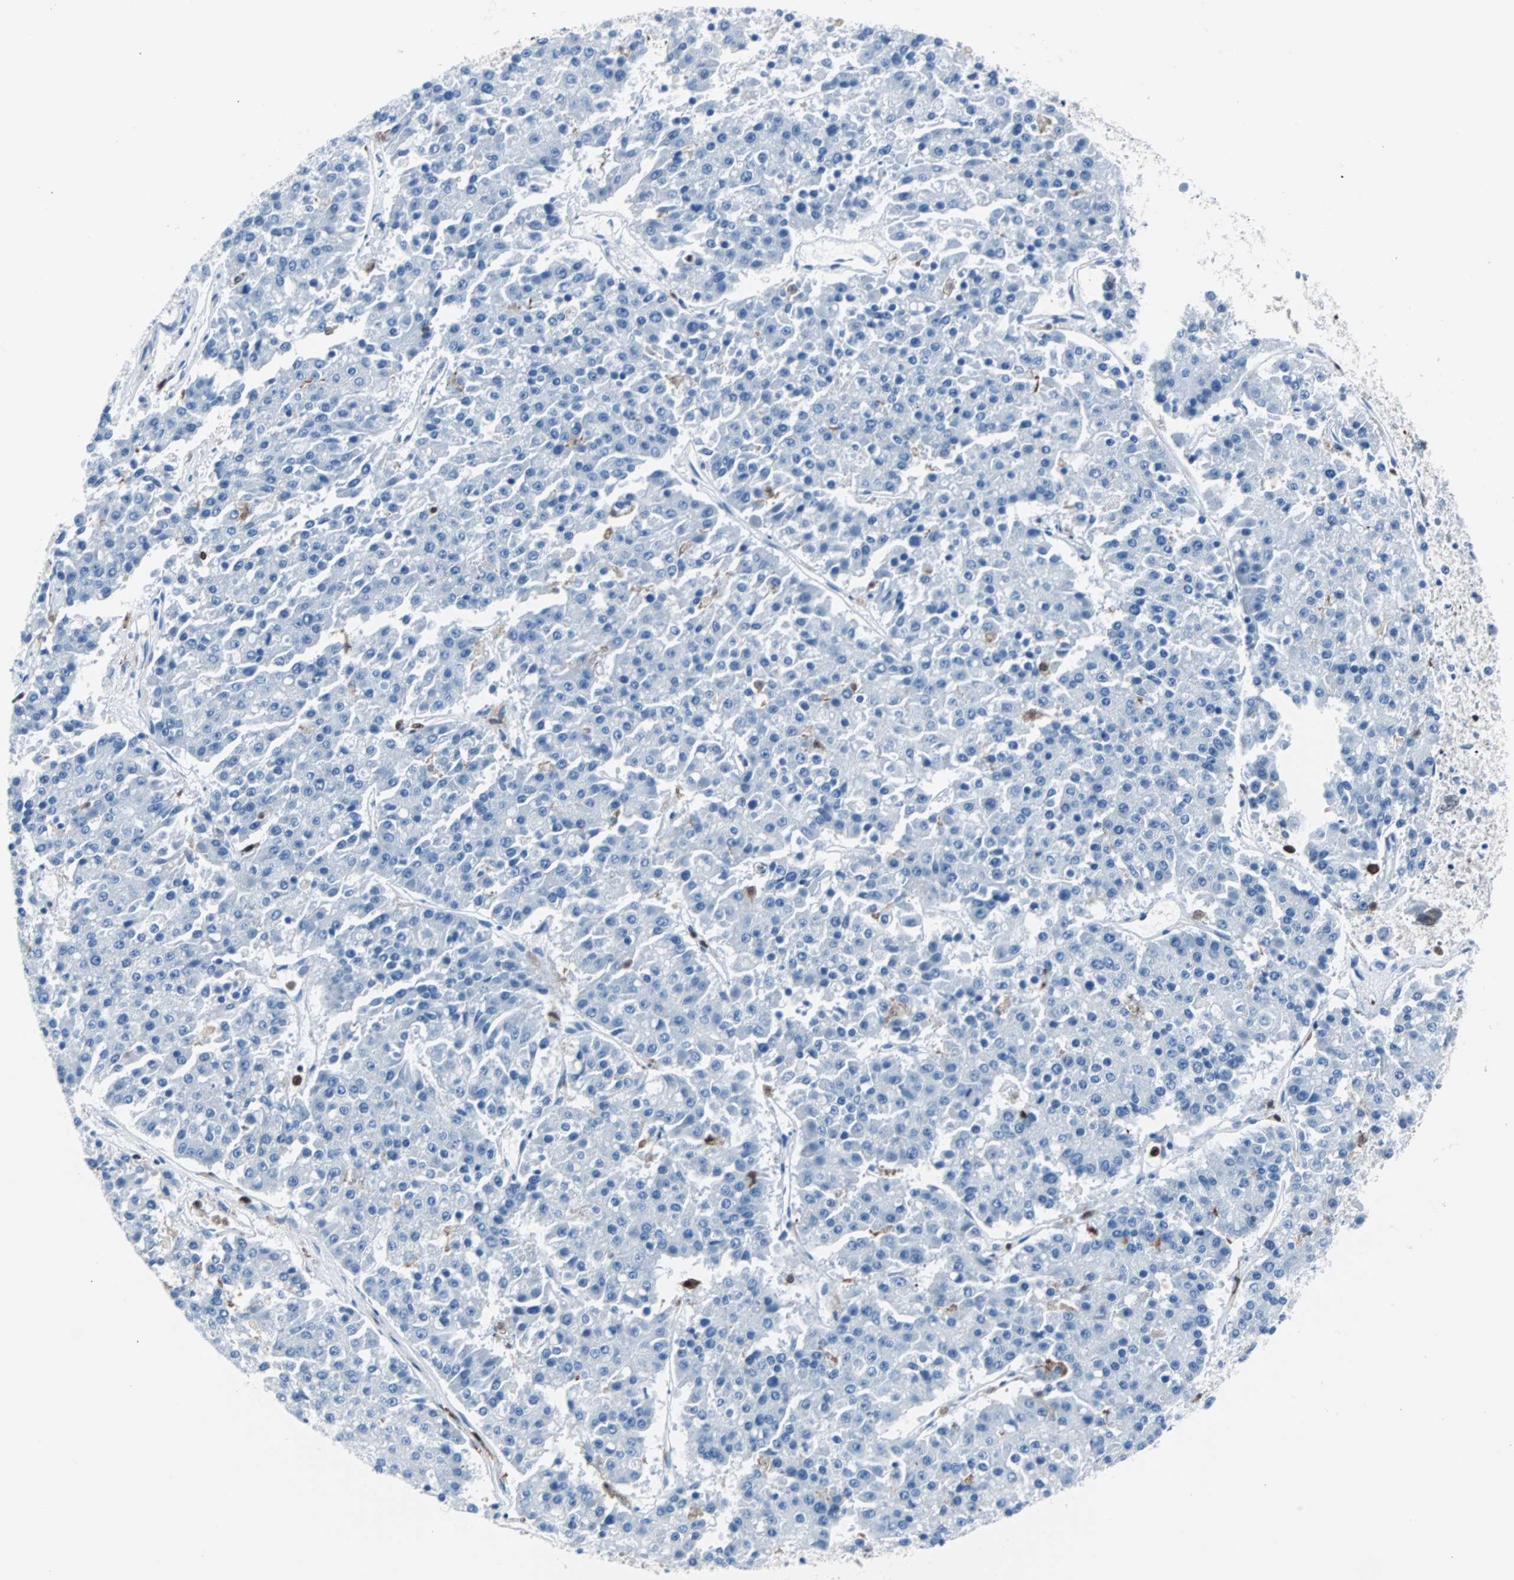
{"staining": {"intensity": "negative", "quantity": "none", "location": "none"}, "tissue": "pancreatic cancer", "cell_type": "Tumor cells", "image_type": "cancer", "snomed": [{"axis": "morphology", "description": "Adenocarcinoma, NOS"}, {"axis": "topography", "description": "Pancreas"}], "caption": "Immunohistochemistry photomicrograph of human pancreatic cancer (adenocarcinoma) stained for a protein (brown), which displays no expression in tumor cells.", "gene": "SYK", "patient": {"sex": "male", "age": 50}}